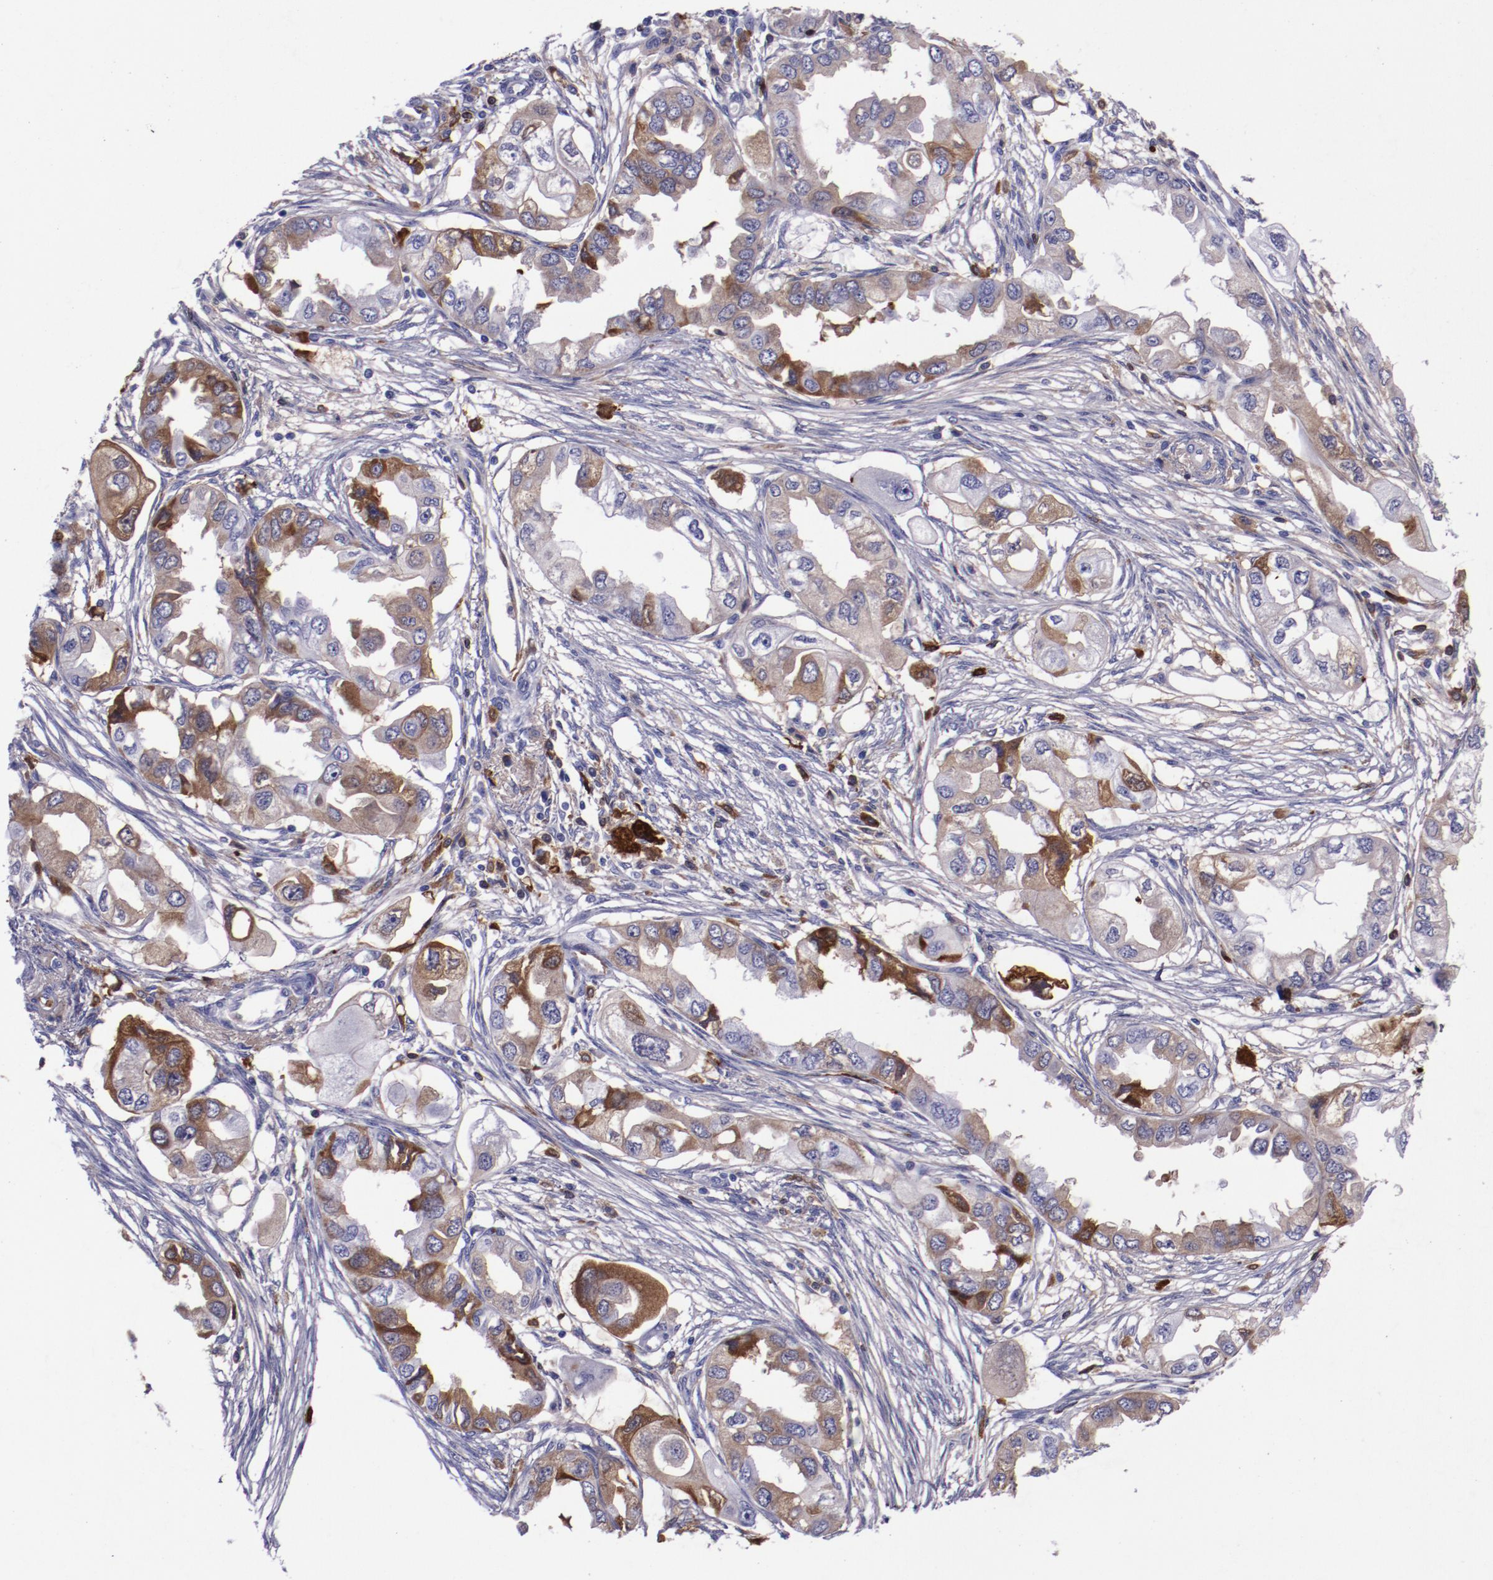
{"staining": {"intensity": "moderate", "quantity": "<25%", "location": "cytoplasmic/membranous"}, "tissue": "endometrial cancer", "cell_type": "Tumor cells", "image_type": "cancer", "snomed": [{"axis": "morphology", "description": "Adenocarcinoma, NOS"}, {"axis": "topography", "description": "Endometrium"}], "caption": "IHC (DAB) staining of endometrial cancer shows moderate cytoplasmic/membranous protein positivity in approximately <25% of tumor cells. (Stains: DAB in brown, nuclei in blue, Microscopy: brightfield microscopy at high magnification).", "gene": "APOH", "patient": {"sex": "female", "age": 67}}